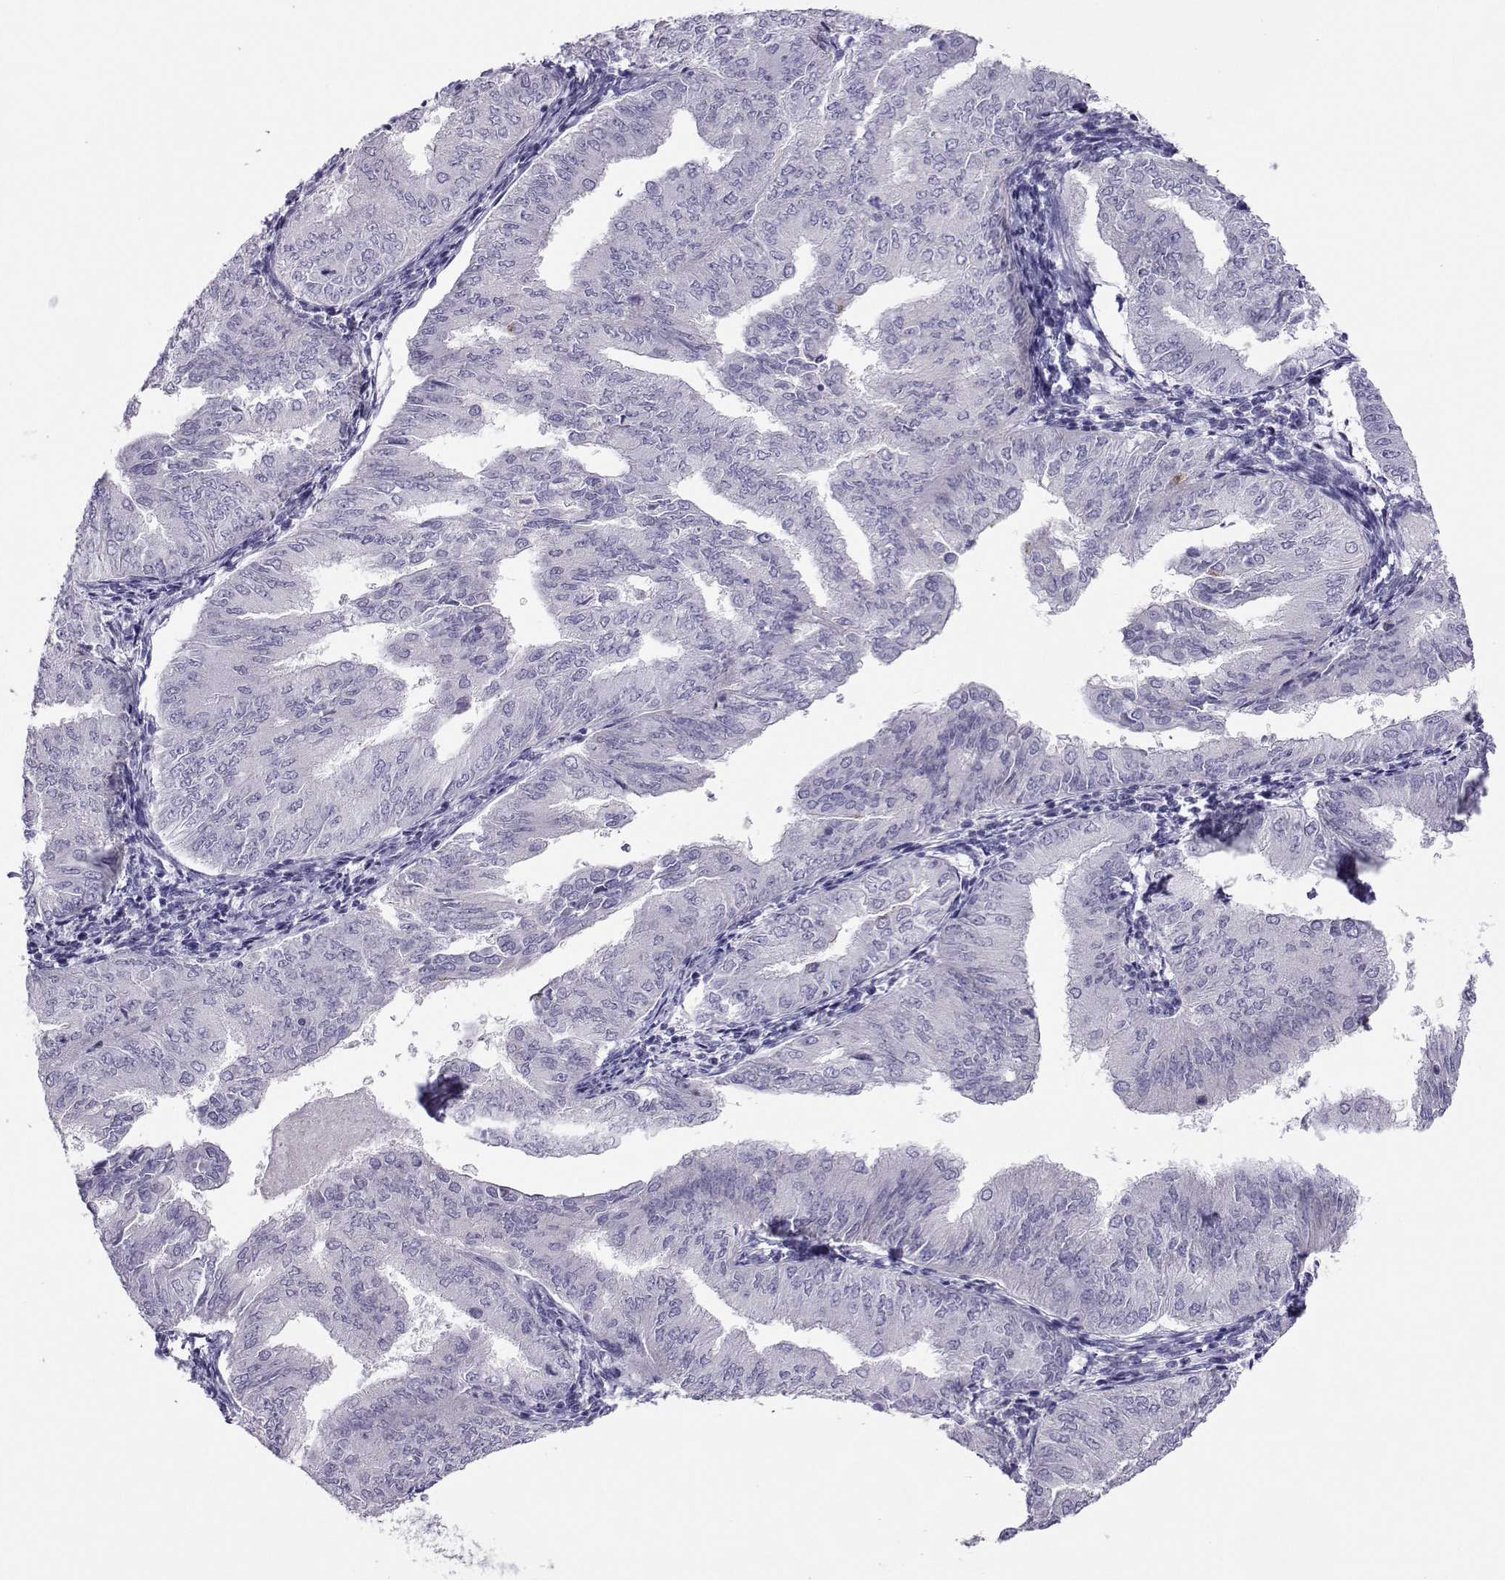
{"staining": {"intensity": "negative", "quantity": "none", "location": "none"}, "tissue": "endometrial cancer", "cell_type": "Tumor cells", "image_type": "cancer", "snomed": [{"axis": "morphology", "description": "Adenocarcinoma, NOS"}, {"axis": "topography", "description": "Endometrium"}], "caption": "Protein analysis of adenocarcinoma (endometrial) demonstrates no significant positivity in tumor cells.", "gene": "TRPM7", "patient": {"sex": "female", "age": 53}}